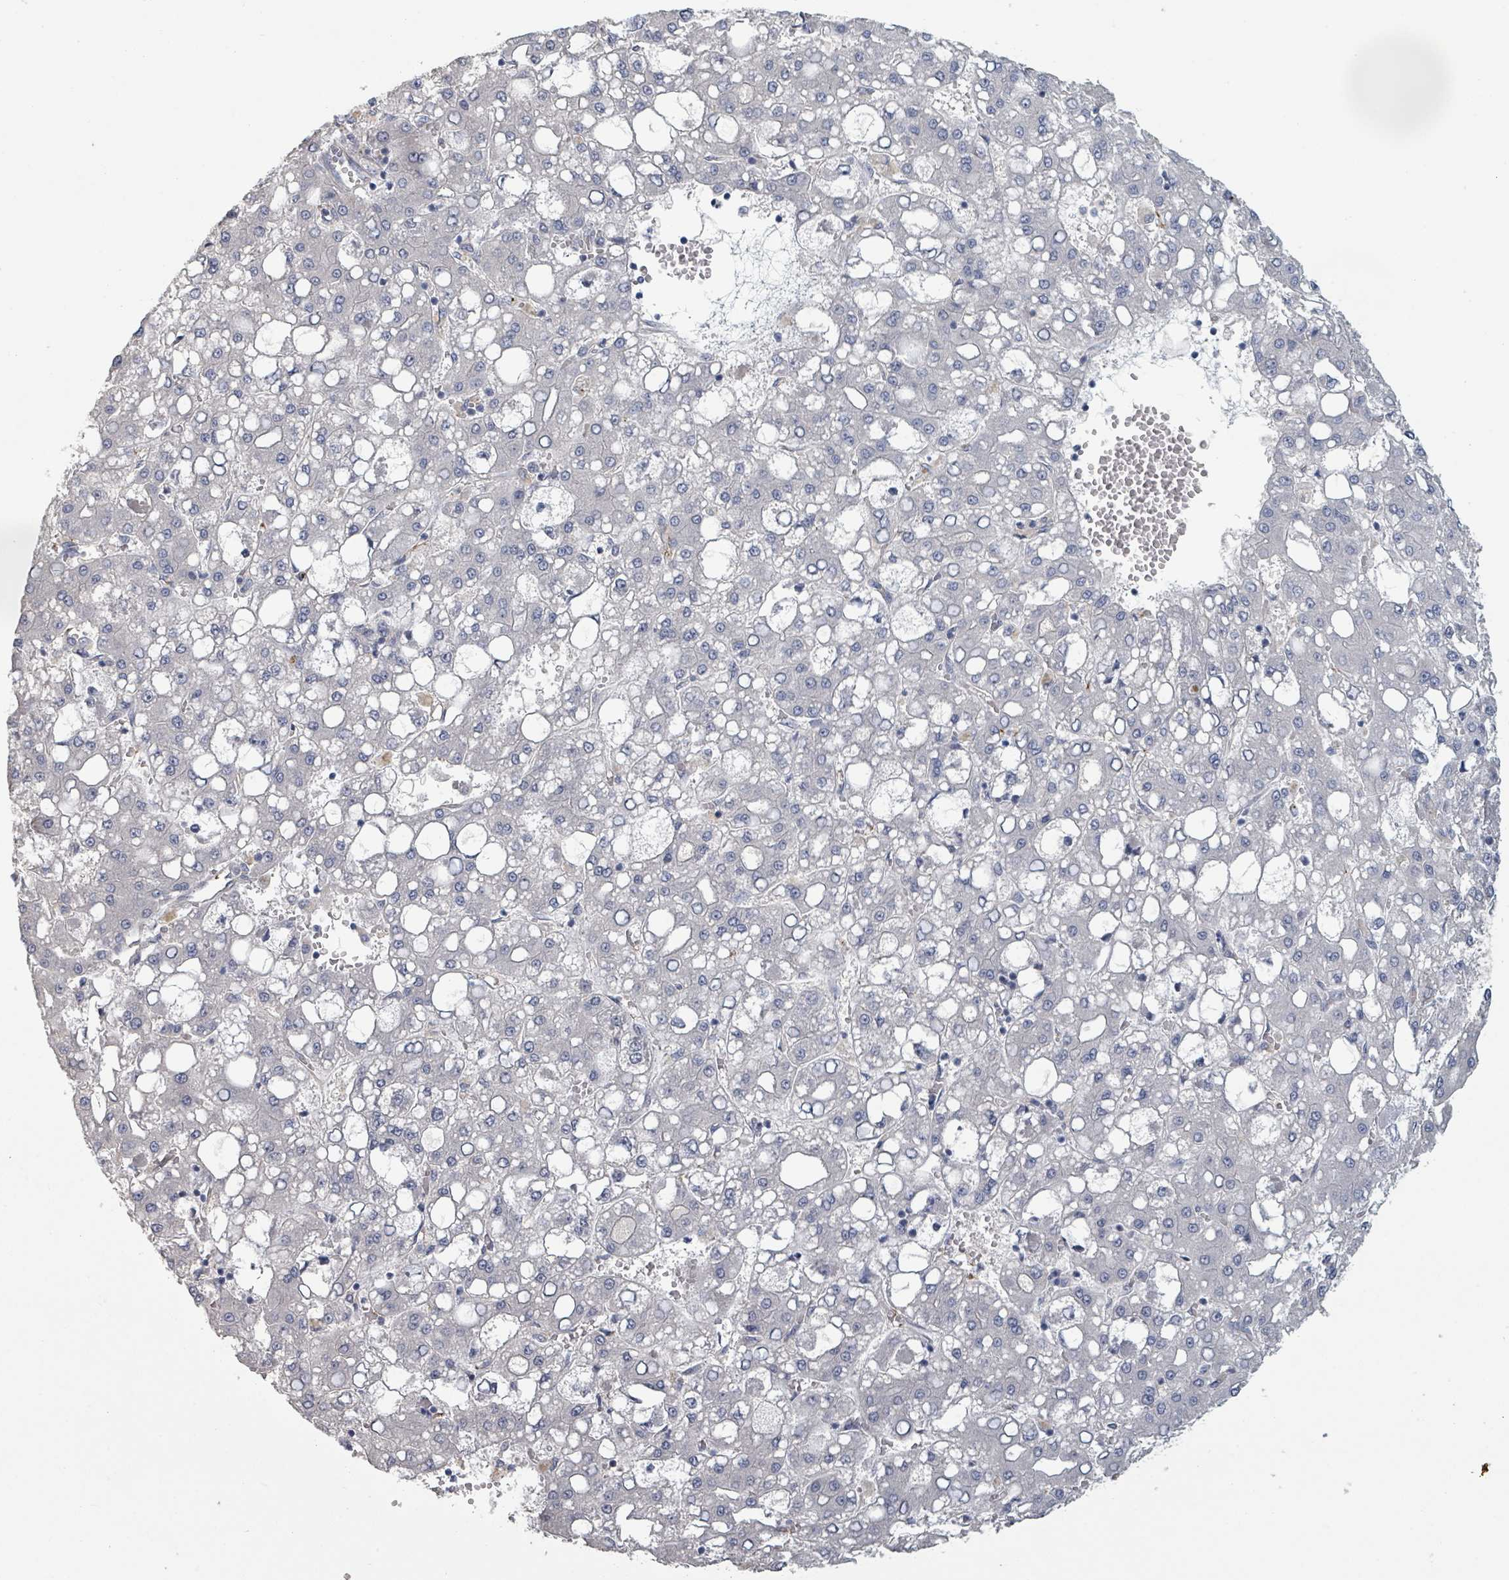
{"staining": {"intensity": "negative", "quantity": "none", "location": "none"}, "tissue": "liver cancer", "cell_type": "Tumor cells", "image_type": "cancer", "snomed": [{"axis": "morphology", "description": "Carcinoma, Hepatocellular, NOS"}, {"axis": "topography", "description": "Liver"}], "caption": "A high-resolution histopathology image shows IHC staining of liver cancer (hepatocellular carcinoma), which exhibits no significant positivity in tumor cells.", "gene": "PLAUR", "patient": {"sex": "male", "age": 65}}